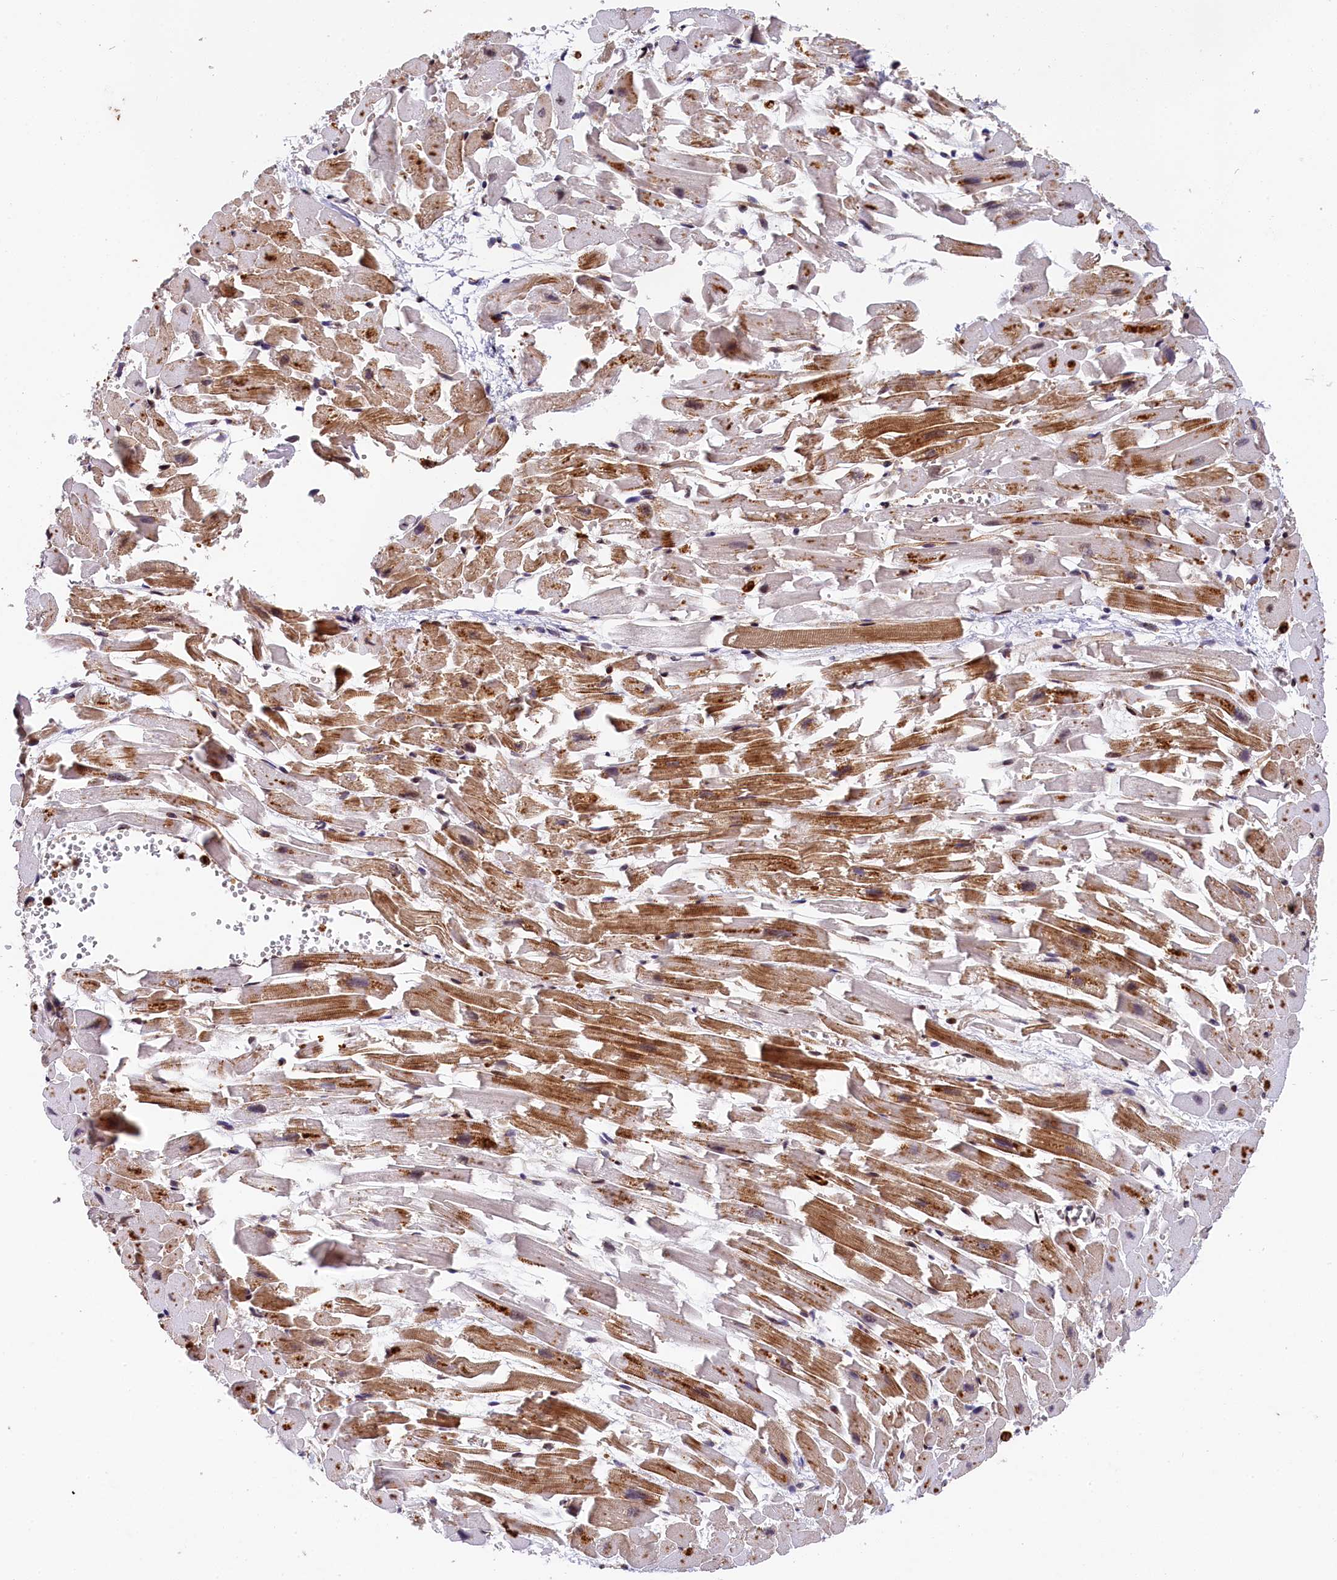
{"staining": {"intensity": "moderate", "quantity": "25%-75%", "location": "cytoplasmic/membranous,nuclear"}, "tissue": "heart muscle", "cell_type": "Cardiomyocytes", "image_type": "normal", "snomed": [{"axis": "morphology", "description": "Normal tissue, NOS"}, {"axis": "topography", "description": "Heart"}], "caption": "Benign heart muscle reveals moderate cytoplasmic/membranous,nuclear expression in about 25%-75% of cardiomyocytes, visualized by immunohistochemistry. (Stains: DAB in brown, nuclei in blue, Microscopy: brightfield microscopy at high magnification).", "gene": "ADIG", "patient": {"sex": "female", "age": 64}}